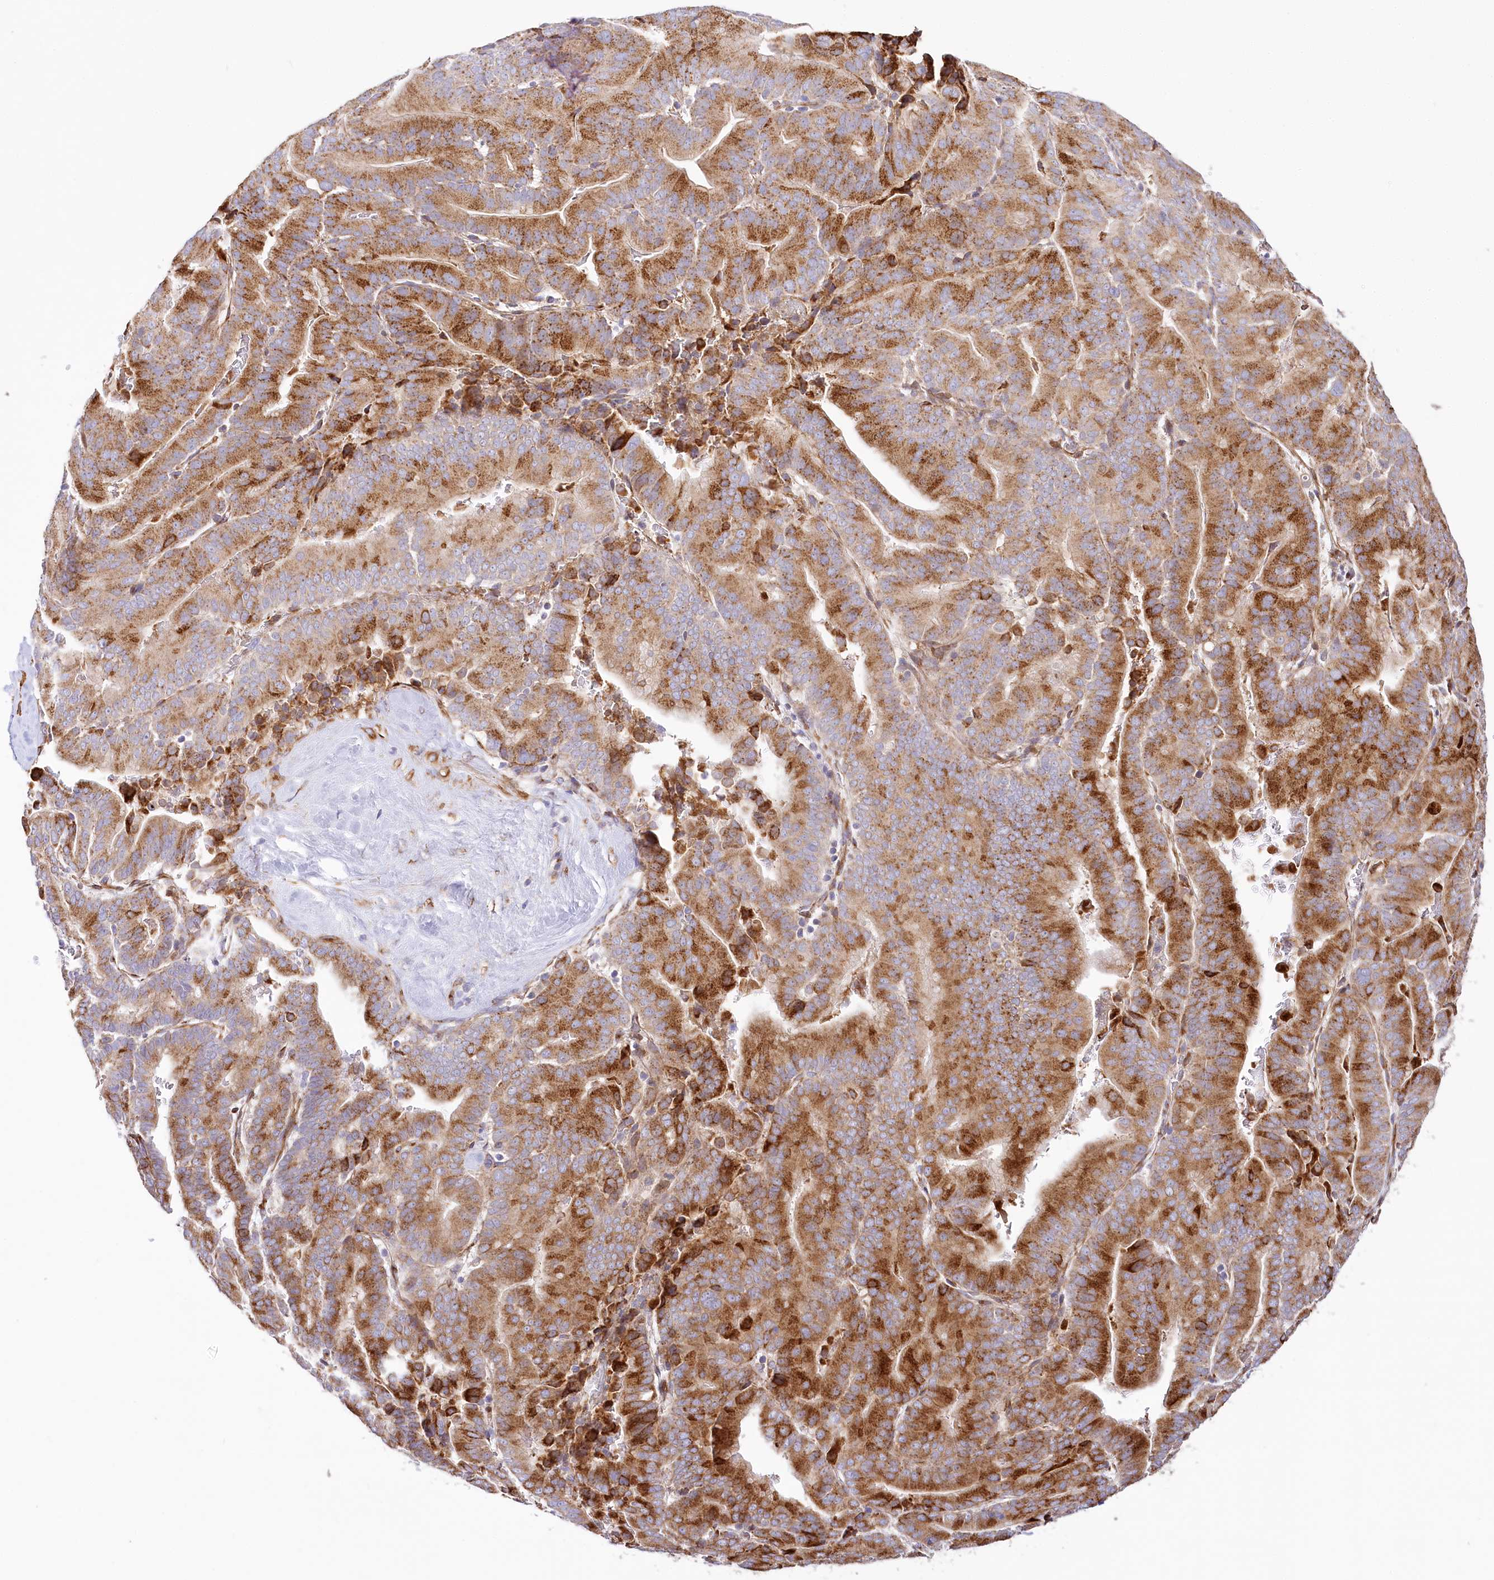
{"staining": {"intensity": "strong", "quantity": ">75%", "location": "cytoplasmic/membranous"}, "tissue": "liver cancer", "cell_type": "Tumor cells", "image_type": "cancer", "snomed": [{"axis": "morphology", "description": "Cholangiocarcinoma"}, {"axis": "topography", "description": "Liver"}], "caption": "The image reveals a brown stain indicating the presence of a protein in the cytoplasmic/membranous of tumor cells in liver cholangiocarcinoma. The staining was performed using DAB to visualize the protein expression in brown, while the nuclei were stained in blue with hematoxylin (Magnification: 20x).", "gene": "ABRAXAS2", "patient": {"sex": "female", "age": 75}}